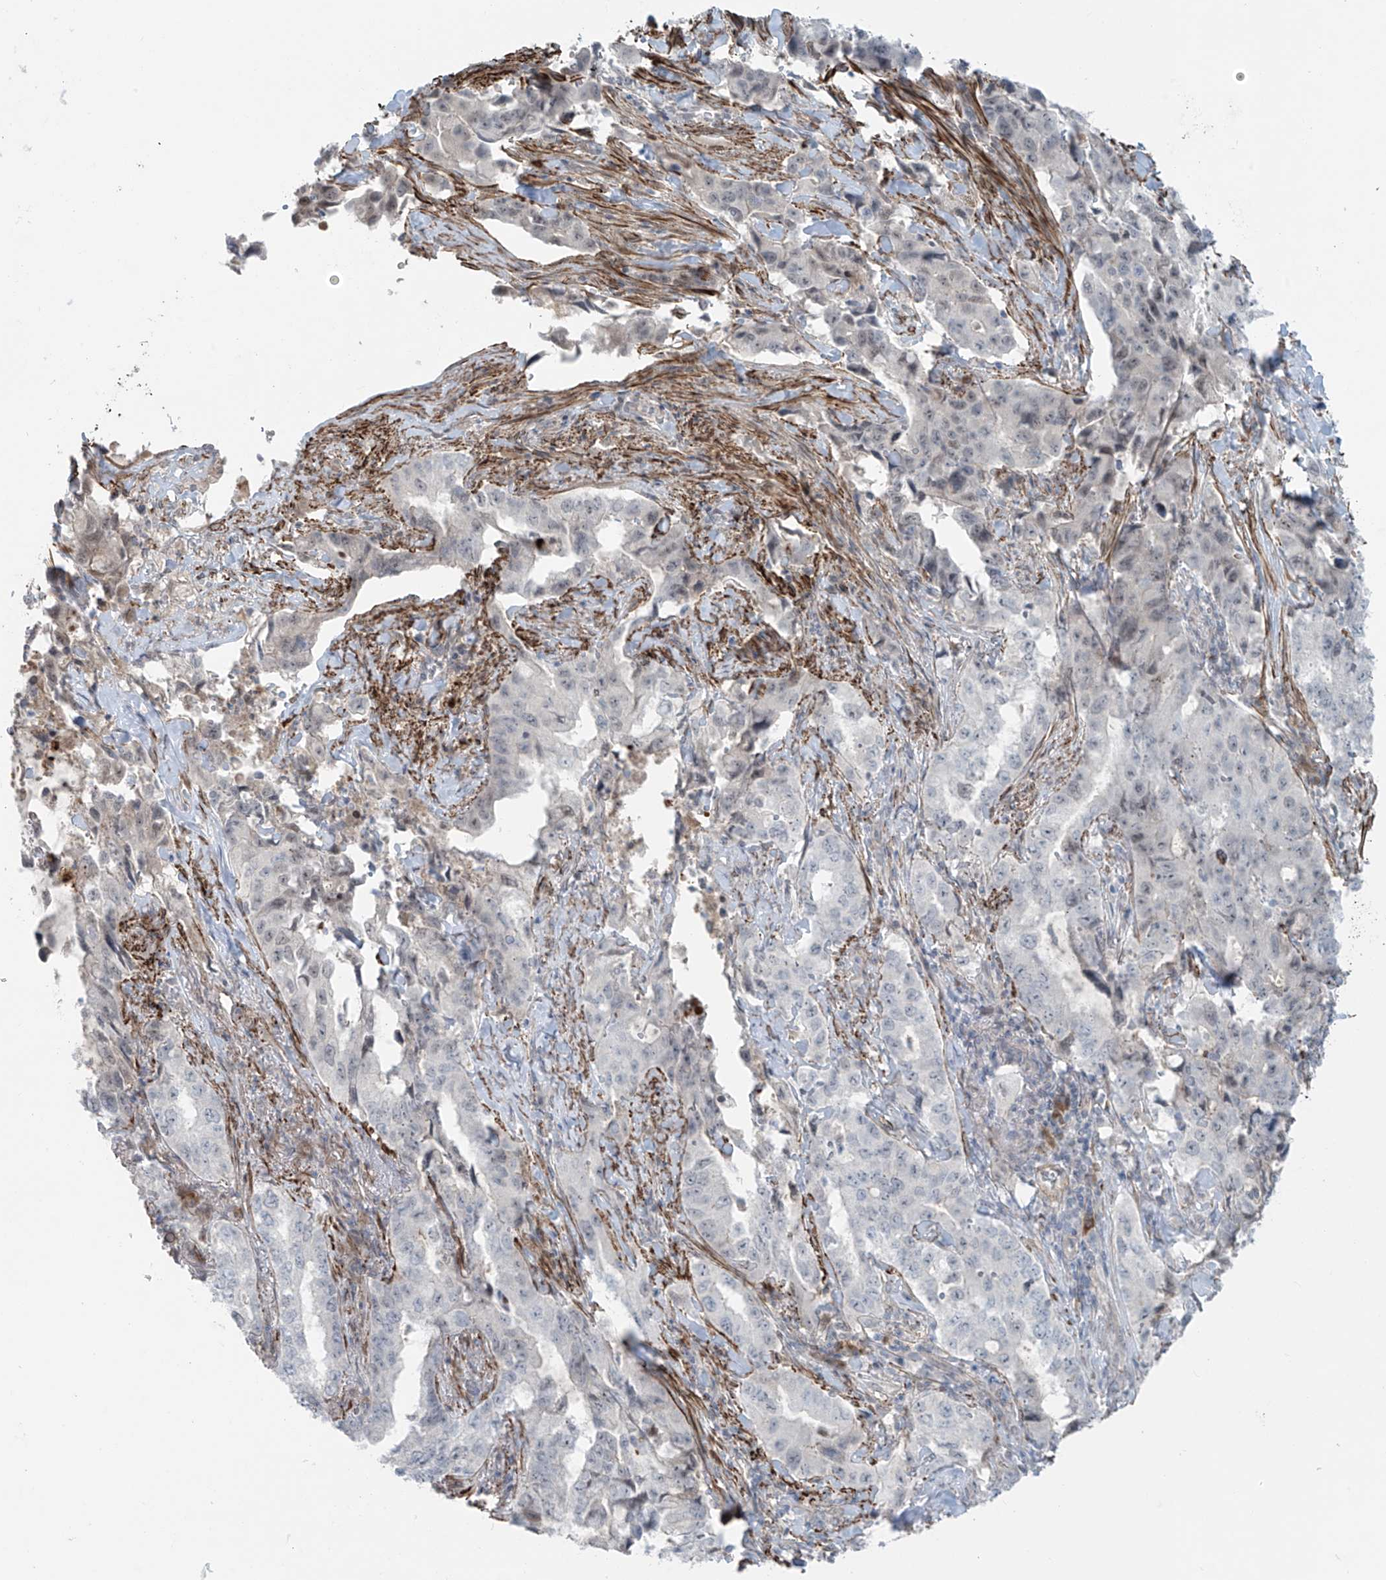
{"staining": {"intensity": "negative", "quantity": "none", "location": "none"}, "tissue": "lung cancer", "cell_type": "Tumor cells", "image_type": "cancer", "snomed": [{"axis": "morphology", "description": "Adenocarcinoma, NOS"}, {"axis": "topography", "description": "Lung"}], "caption": "There is no significant expression in tumor cells of lung cancer. (DAB IHC with hematoxylin counter stain).", "gene": "RASGEF1A", "patient": {"sex": "female", "age": 51}}